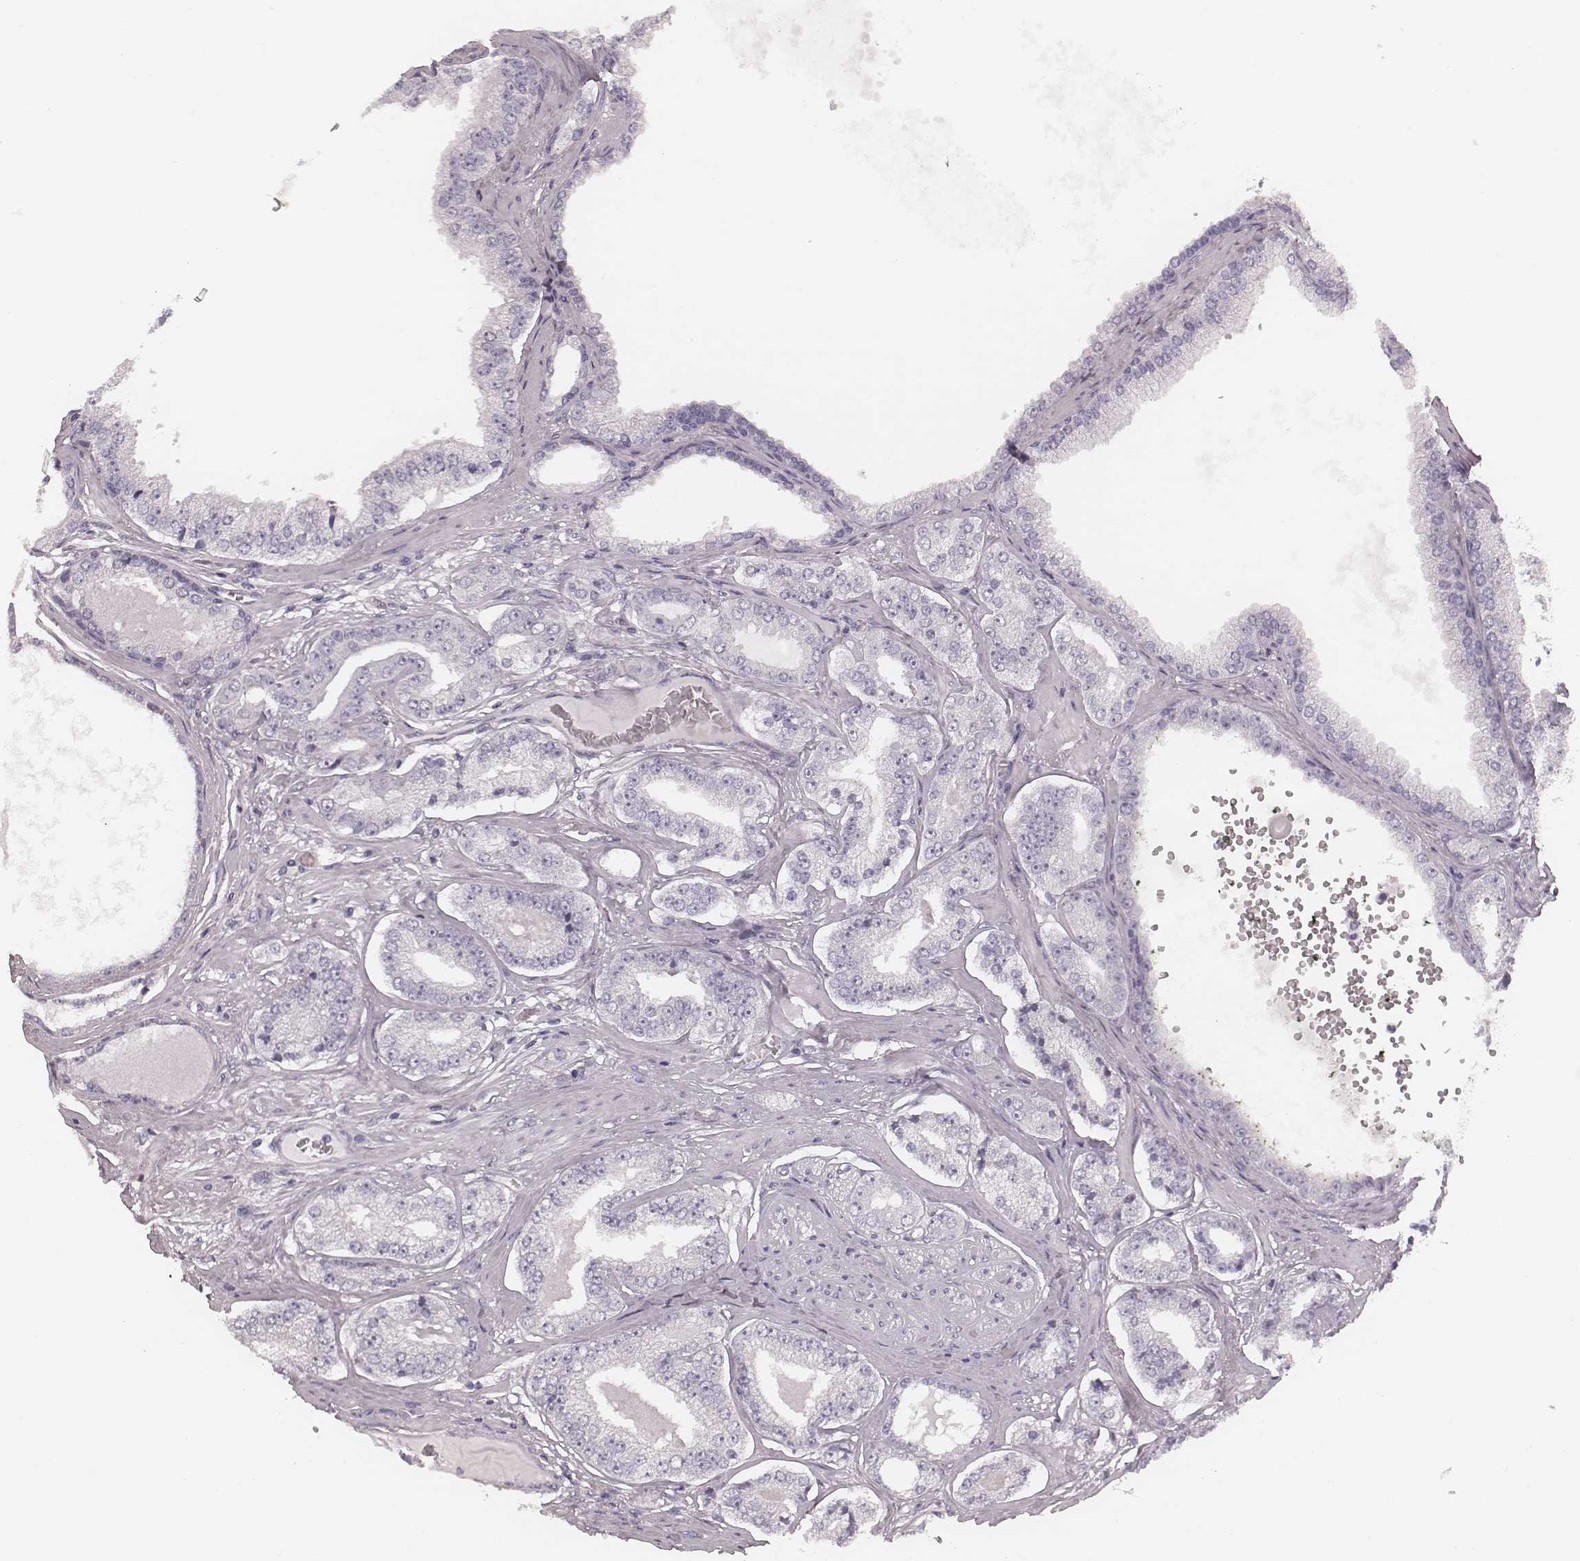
{"staining": {"intensity": "negative", "quantity": "none", "location": "none"}, "tissue": "prostate cancer", "cell_type": "Tumor cells", "image_type": "cancer", "snomed": [{"axis": "morphology", "description": "Adenocarcinoma, NOS"}, {"axis": "topography", "description": "Prostate"}], "caption": "Immunohistochemical staining of human prostate cancer exhibits no significant staining in tumor cells.", "gene": "SPA17", "patient": {"sex": "male", "age": 64}}